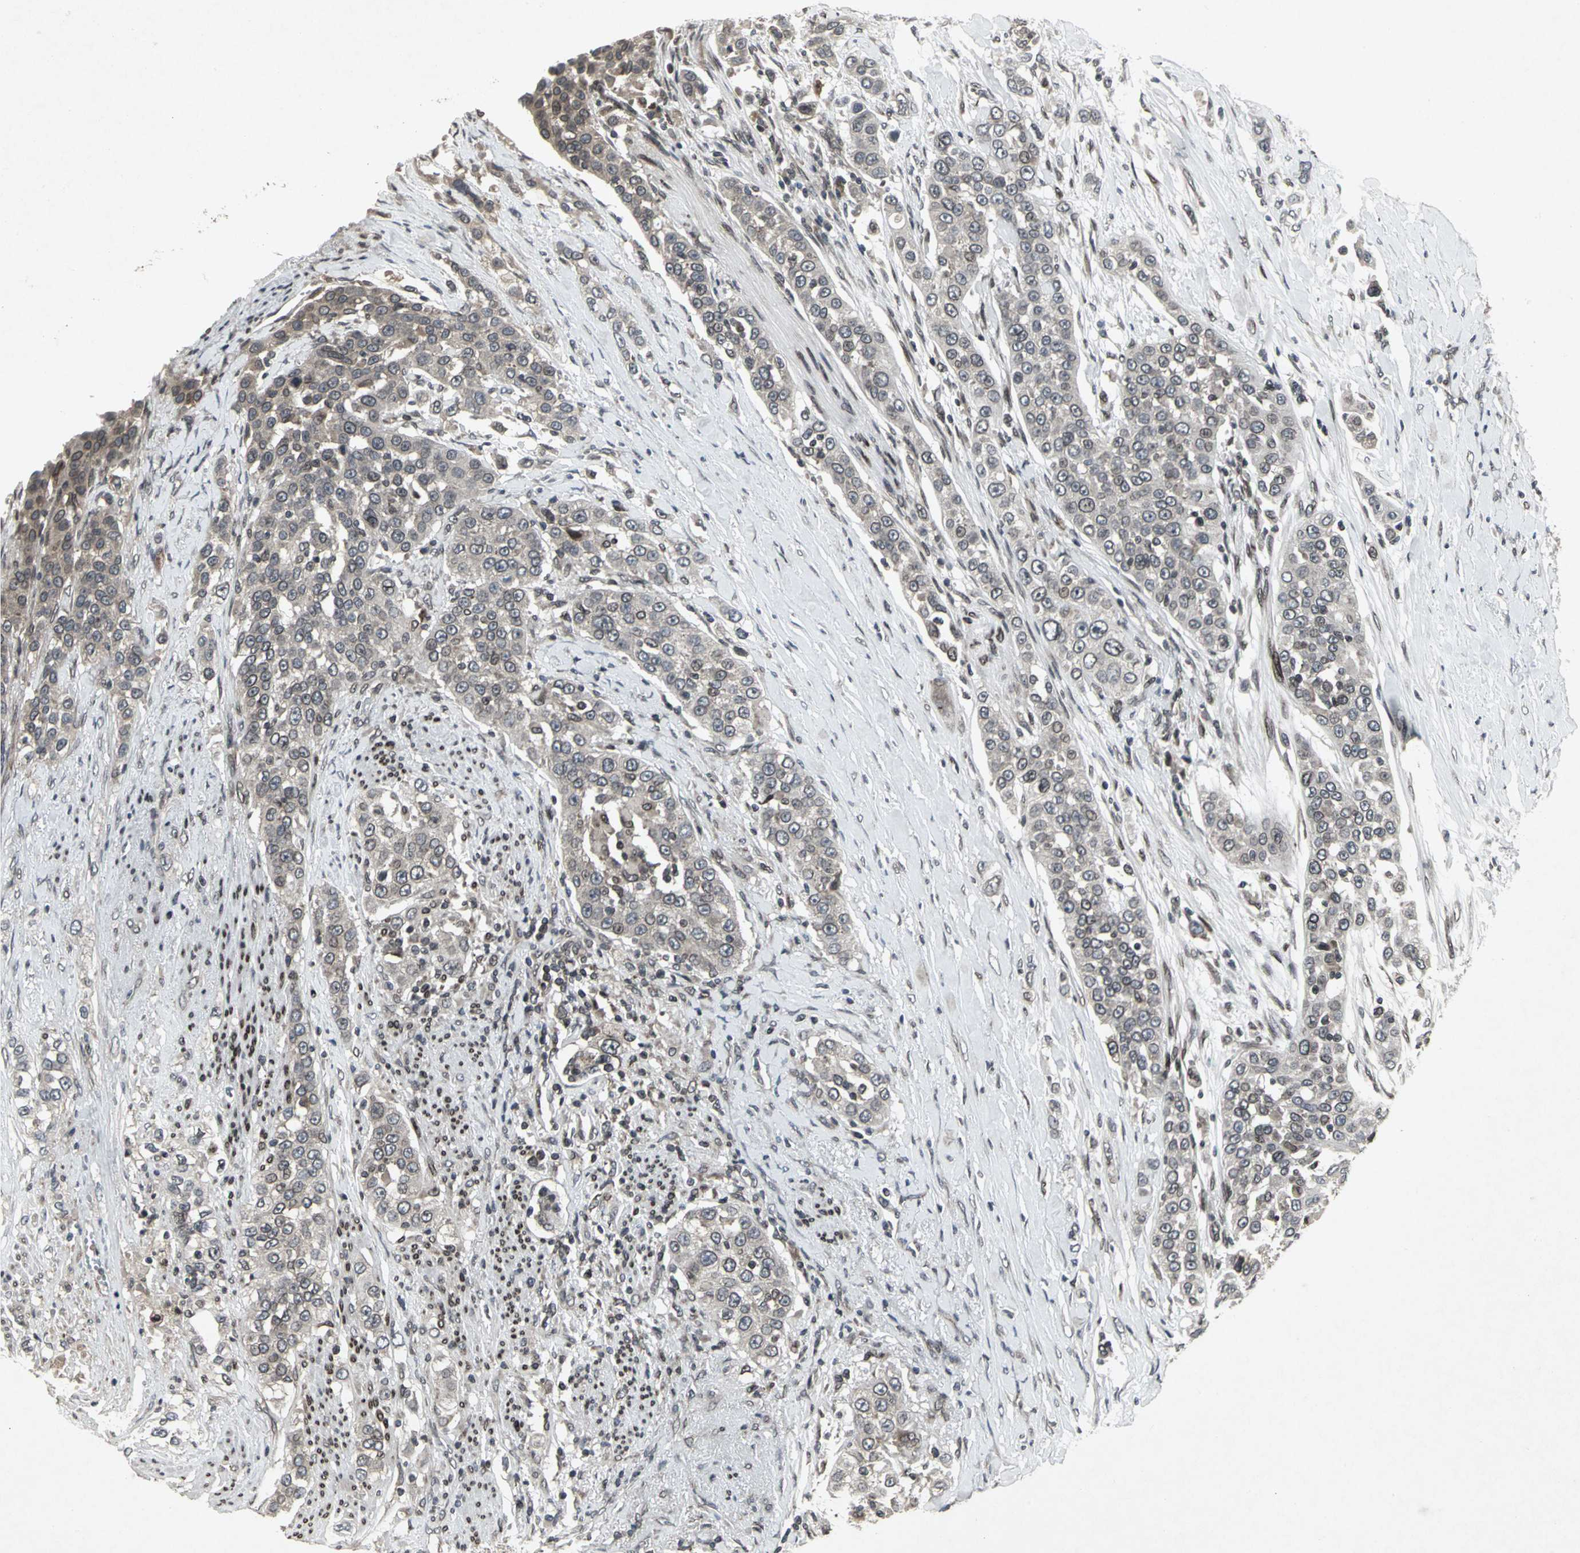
{"staining": {"intensity": "moderate", "quantity": "25%-75%", "location": "cytoplasmic/membranous,nuclear"}, "tissue": "urothelial cancer", "cell_type": "Tumor cells", "image_type": "cancer", "snomed": [{"axis": "morphology", "description": "Urothelial carcinoma, High grade"}, {"axis": "topography", "description": "Urinary bladder"}], "caption": "DAB immunohistochemical staining of human urothelial carcinoma (high-grade) demonstrates moderate cytoplasmic/membranous and nuclear protein staining in about 25%-75% of tumor cells.", "gene": "SH2B3", "patient": {"sex": "female", "age": 80}}